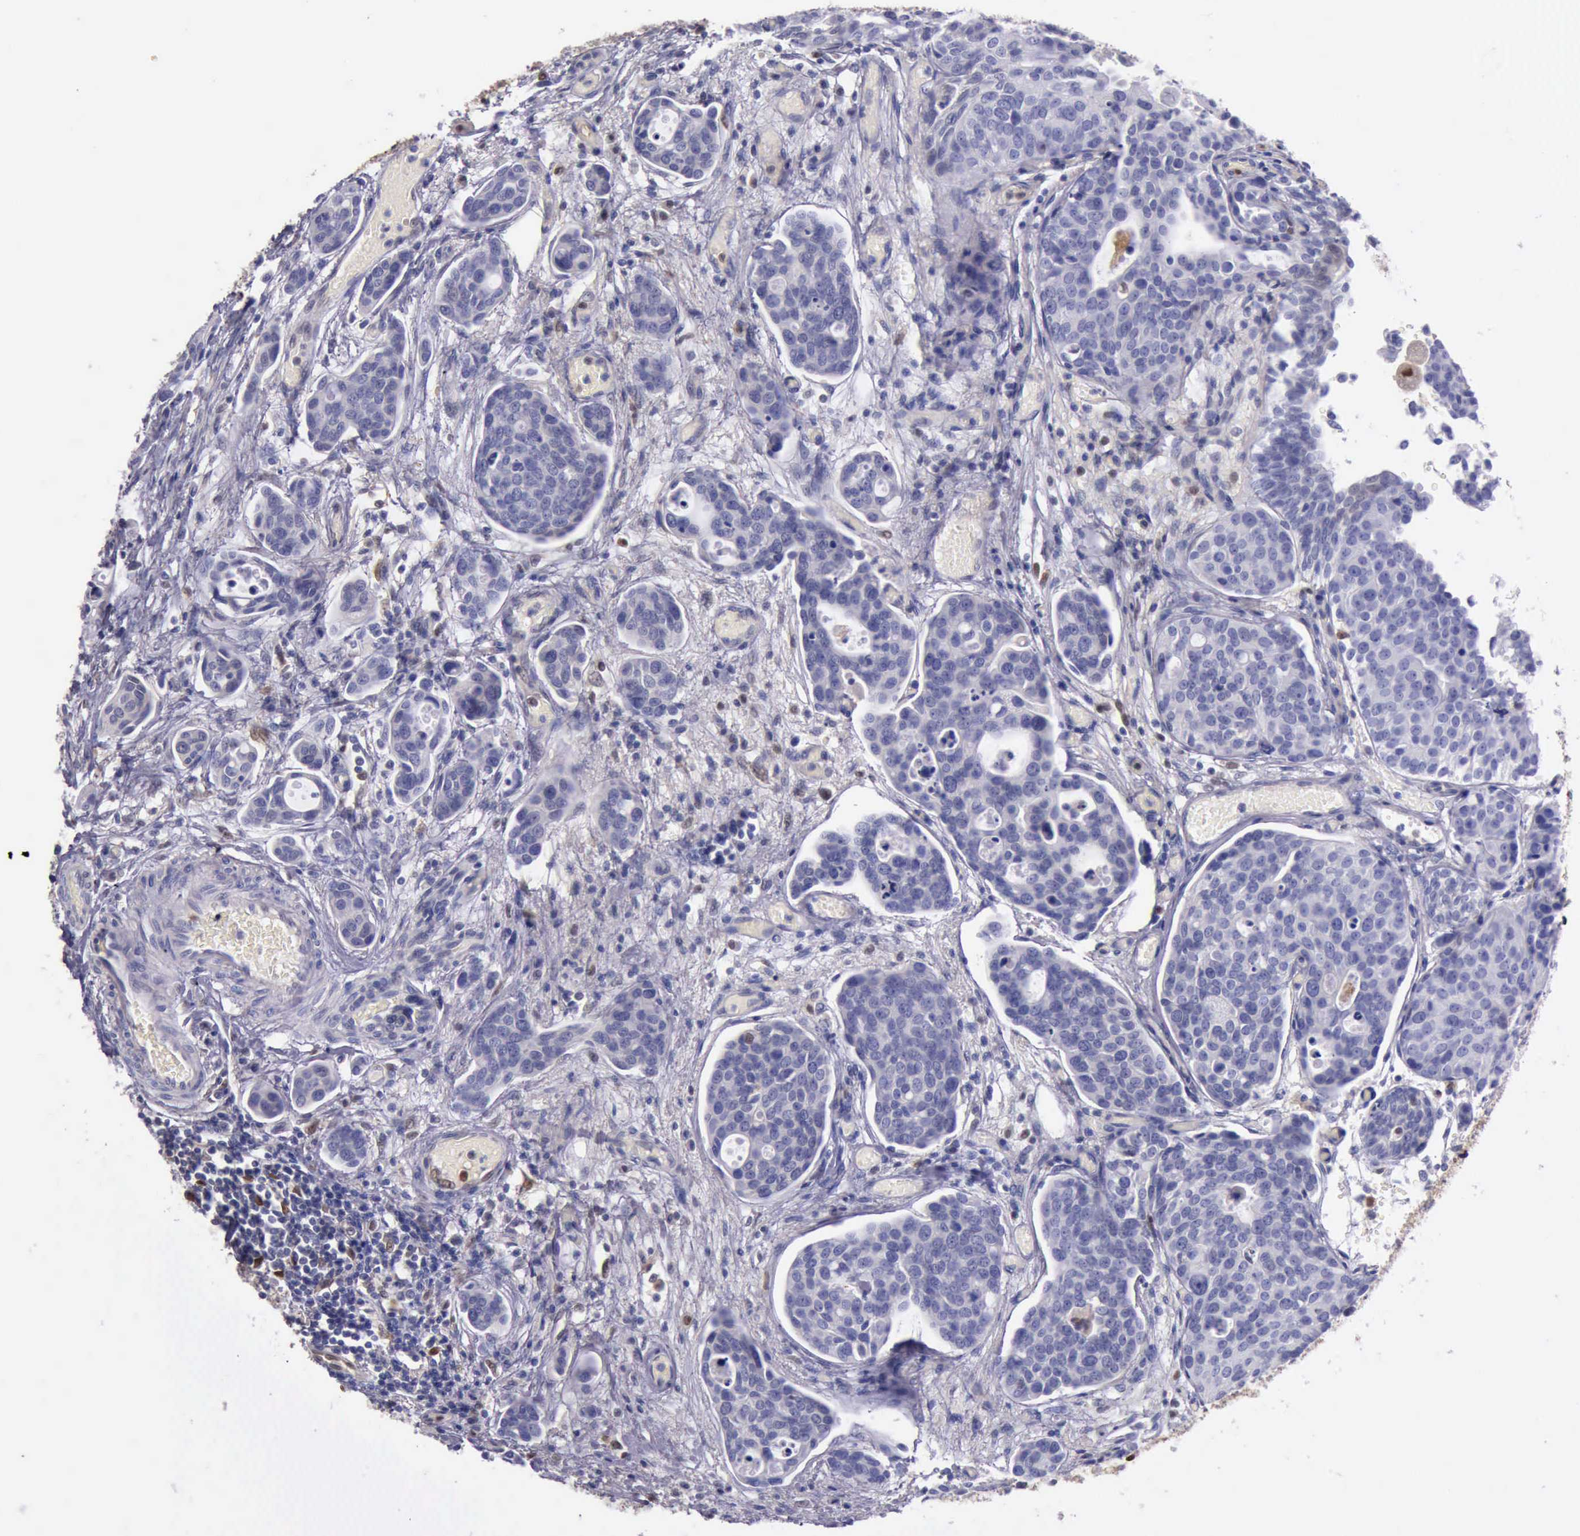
{"staining": {"intensity": "negative", "quantity": "none", "location": "none"}, "tissue": "urothelial cancer", "cell_type": "Tumor cells", "image_type": "cancer", "snomed": [{"axis": "morphology", "description": "Urothelial carcinoma, High grade"}, {"axis": "topography", "description": "Urinary bladder"}], "caption": "High power microscopy image of an immunohistochemistry (IHC) micrograph of urothelial carcinoma (high-grade), revealing no significant expression in tumor cells.", "gene": "TYMP", "patient": {"sex": "male", "age": 78}}